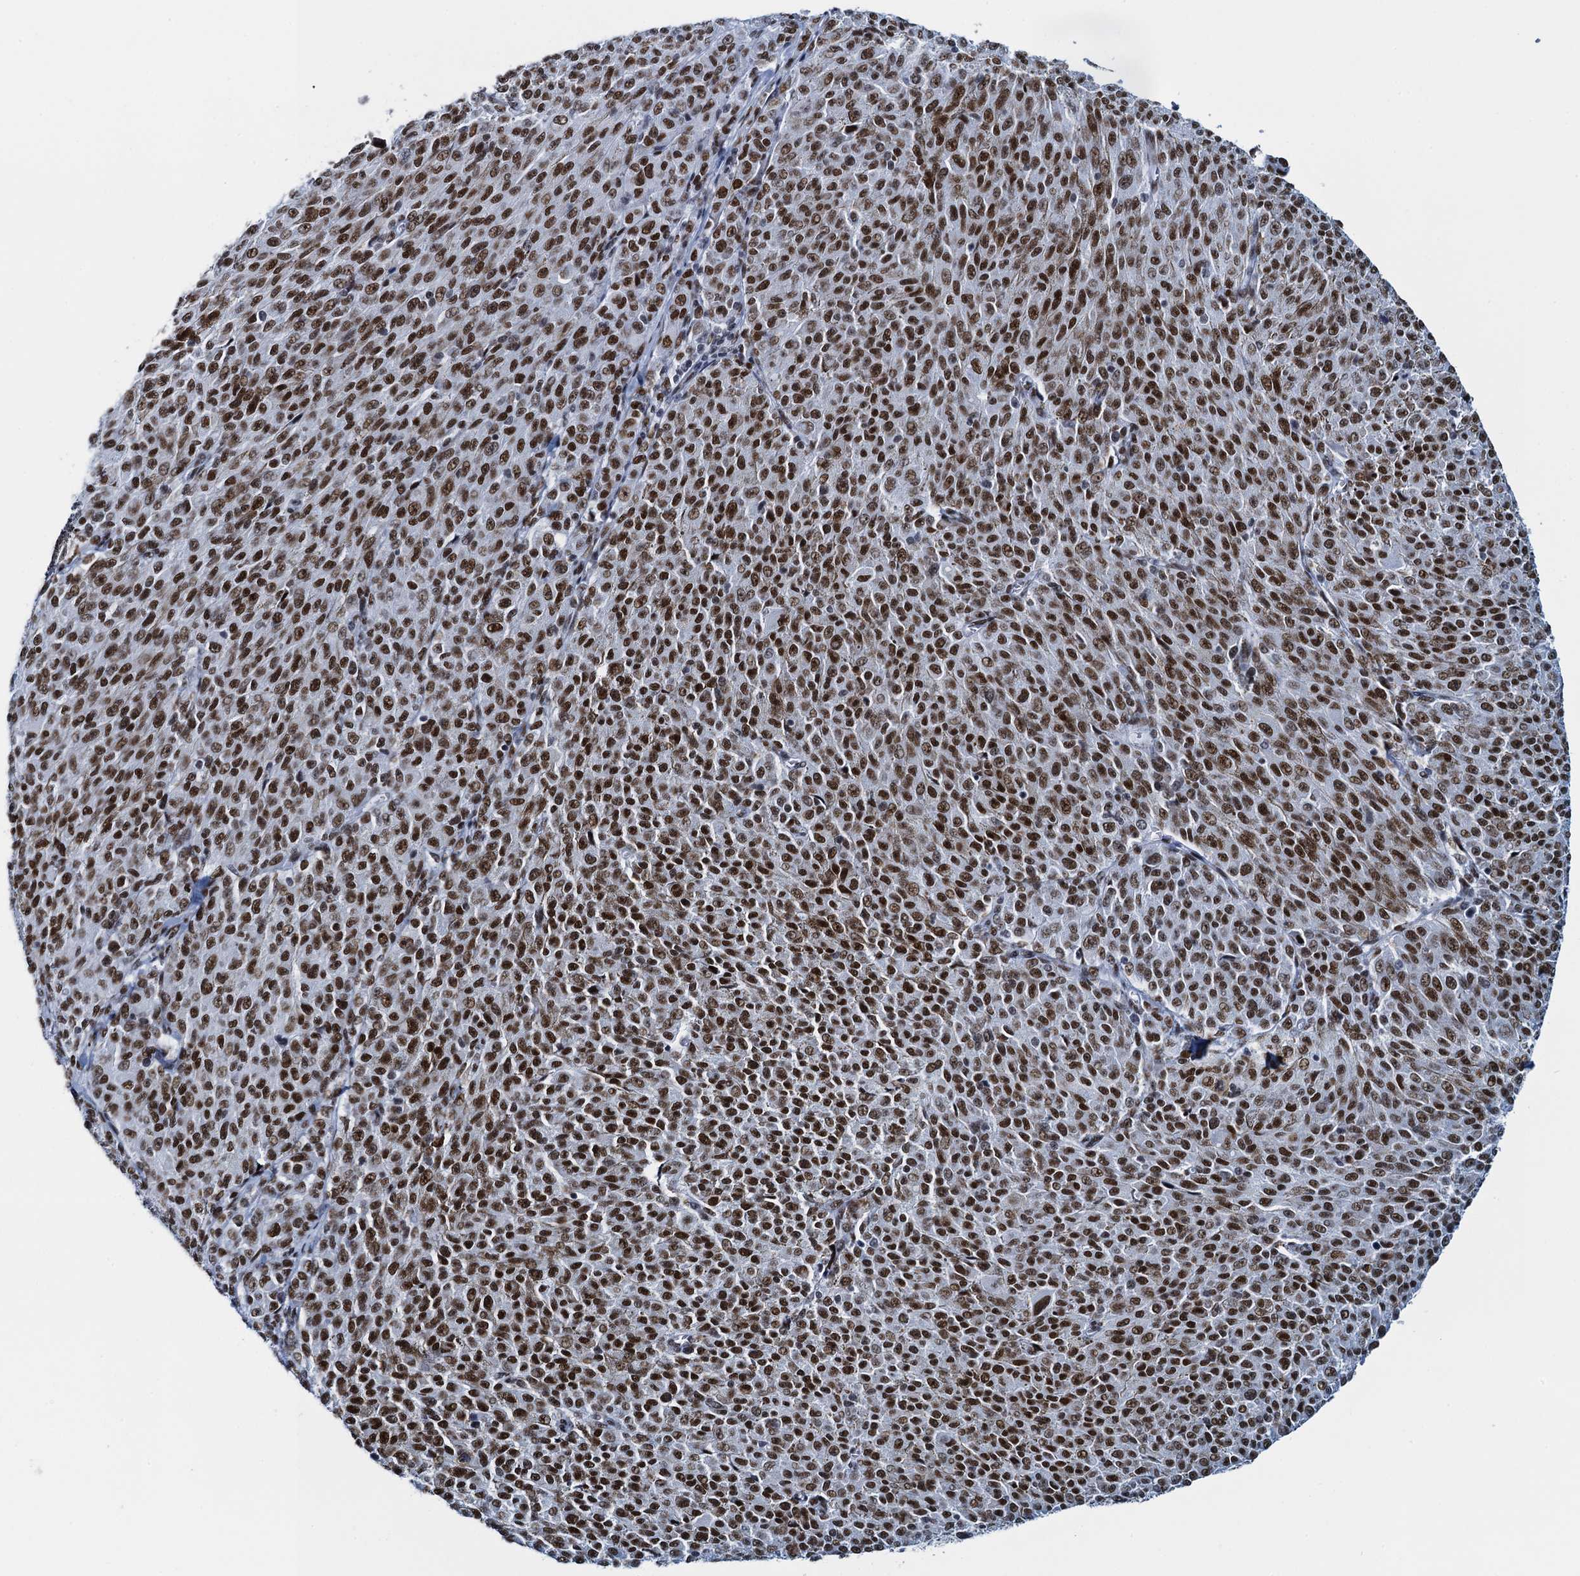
{"staining": {"intensity": "strong", "quantity": ">75%", "location": "nuclear"}, "tissue": "melanoma", "cell_type": "Tumor cells", "image_type": "cancer", "snomed": [{"axis": "morphology", "description": "Malignant melanoma, NOS"}, {"axis": "topography", "description": "Skin"}], "caption": "This is an image of immunohistochemistry (IHC) staining of melanoma, which shows strong positivity in the nuclear of tumor cells.", "gene": "HNRNPUL2", "patient": {"sex": "female", "age": 52}}